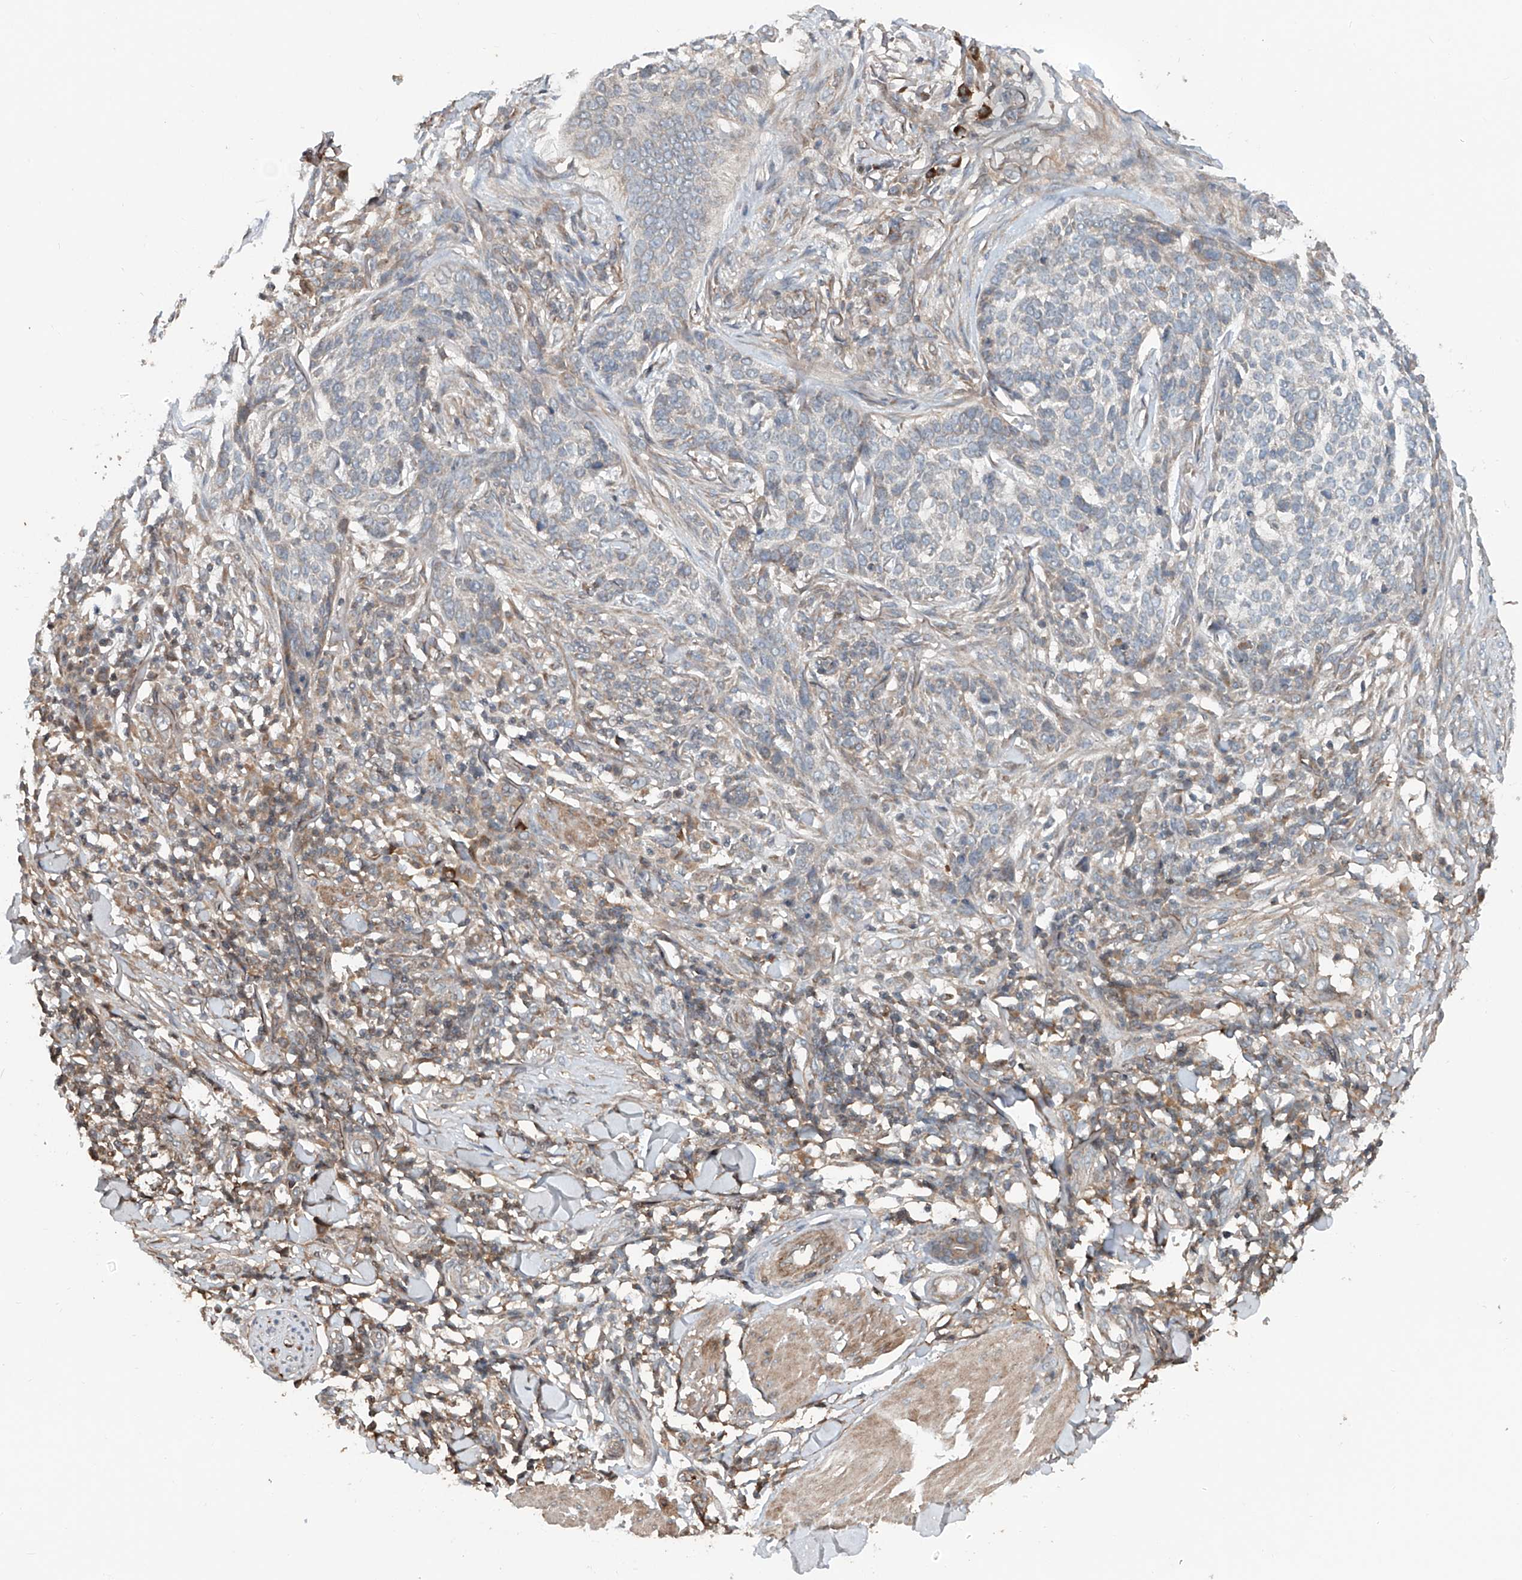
{"staining": {"intensity": "negative", "quantity": "none", "location": "none"}, "tissue": "skin cancer", "cell_type": "Tumor cells", "image_type": "cancer", "snomed": [{"axis": "morphology", "description": "Basal cell carcinoma"}, {"axis": "topography", "description": "Skin"}], "caption": "This is an IHC photomicrograph of skin cancer (basal cell carcinoma). There is no expression in tumor cells.", "gene": "ADAM23", "patient": {"sex": "female", "age": 64}}